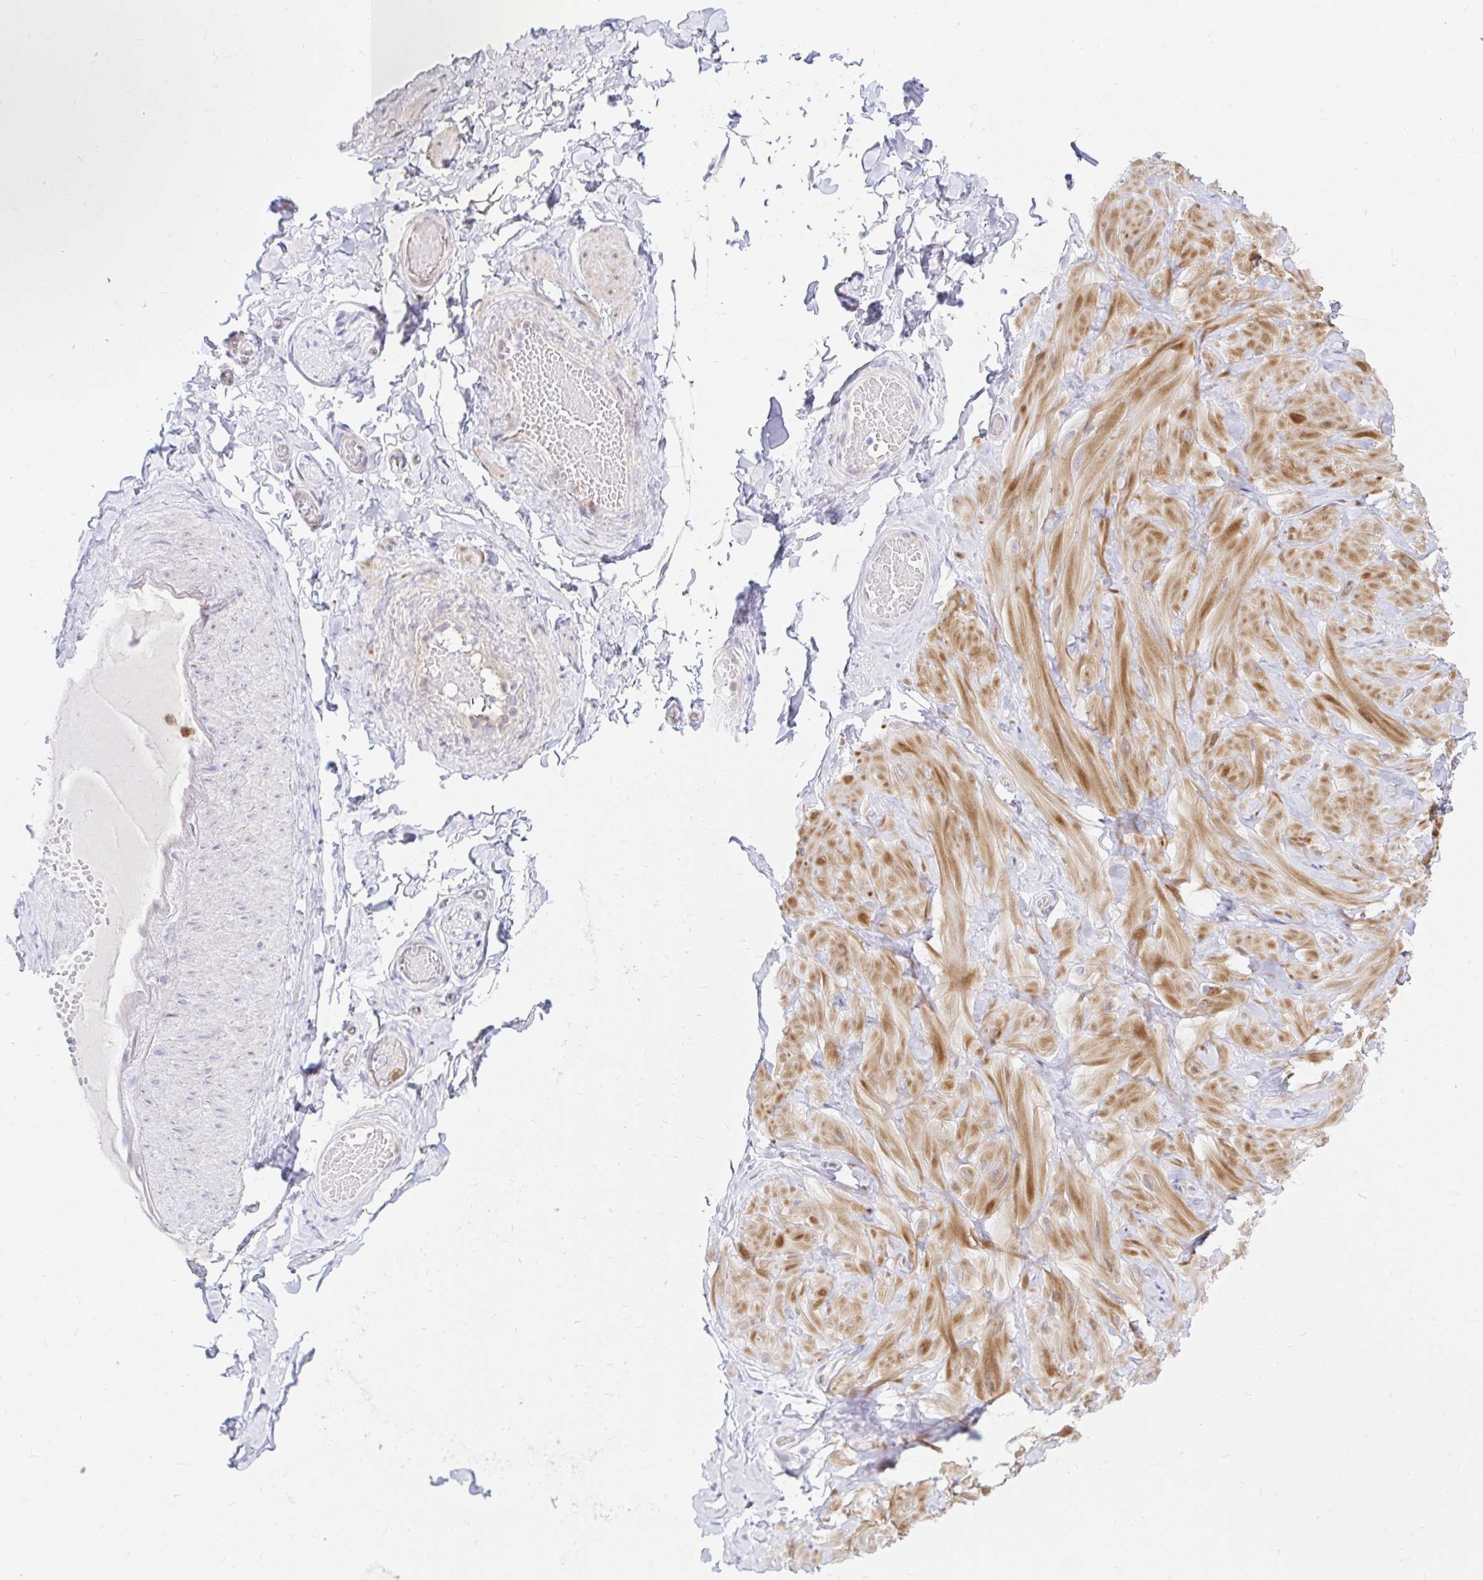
{"staining": {"intensity": "negative", "quantity": "none", "location": "none"}, "tissue": "soft tissue", "cell_type": "Fibroblasts", "image_type": "normal", "snomed": [{"axis": "morphology", "description": "Normal tissue, NOS"}, {"axis": "topography", "description": "Soft tissue"}, {"axis": "topography", "description": "Adipose tissue"}, {"axis": "topography", "description": "Vascular tissue"}, {"axis": "topography", "description": "Peripheral nerve tissue"}], "caption": "There is no significant positivity in fibroblasts of soft tissue. (DAB immunohistochemistry, high magnification).", "gene": "HINFP", "patient": {"sex": "male", "age": 29}}